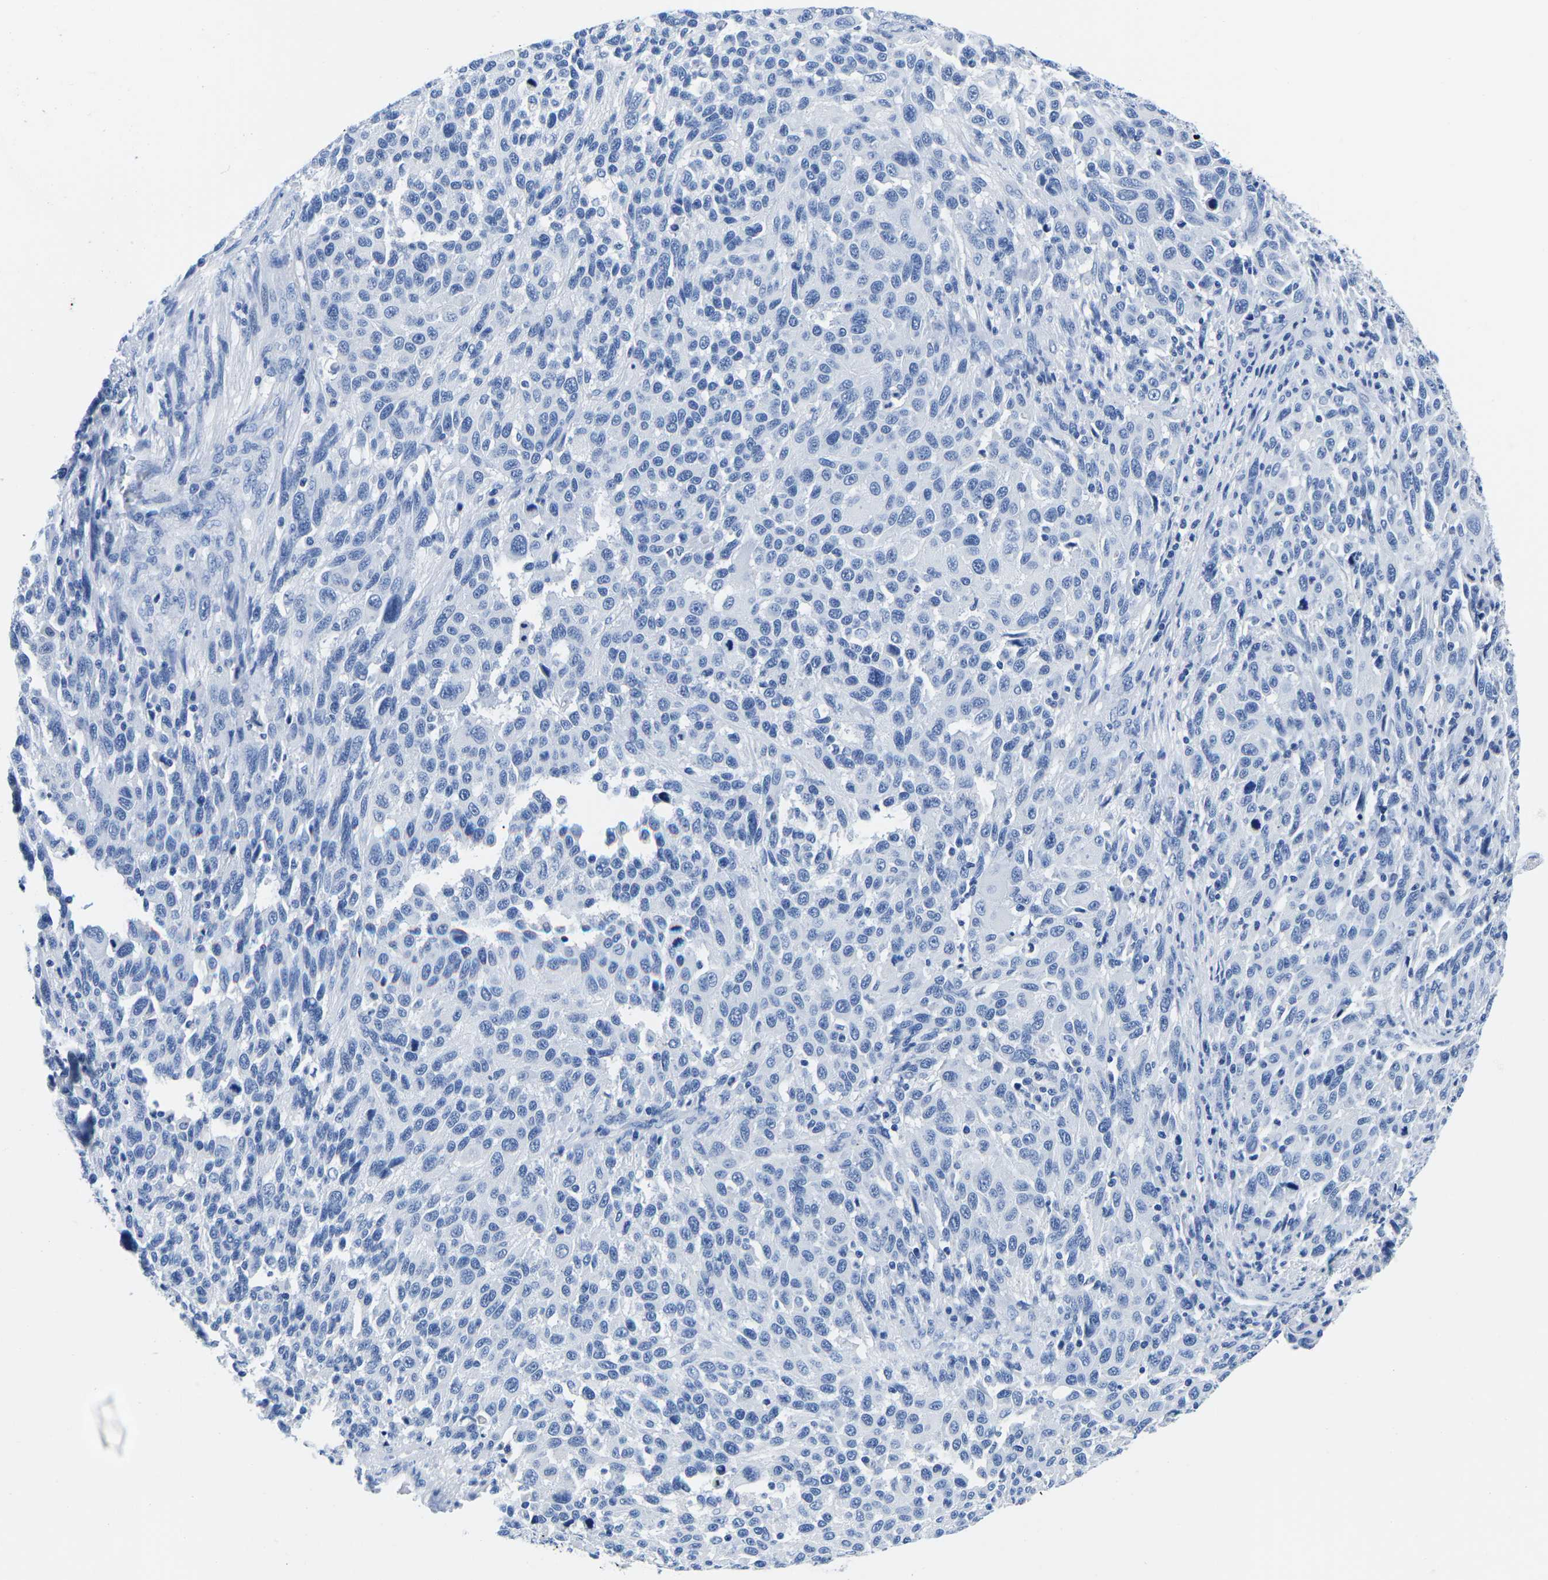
{"staining": {"intensity": "negative", "quantity": "none", "location": "none"}, "tissue": "melanoma", "cell_type": "Tumor cells", "image_type": "cancer", "snomed": [{"axis": "morphology", "description": "Malignant melanoma, Metastatic site"}, {"axis": "topography", "description": "Lymph node"}], "caption": "Melanoma was stained to show a protein in brown. There is no significant positivity in tumor cells.", "gene": "CYP1A2", "patient": {"sex": "male", "age": 61}}